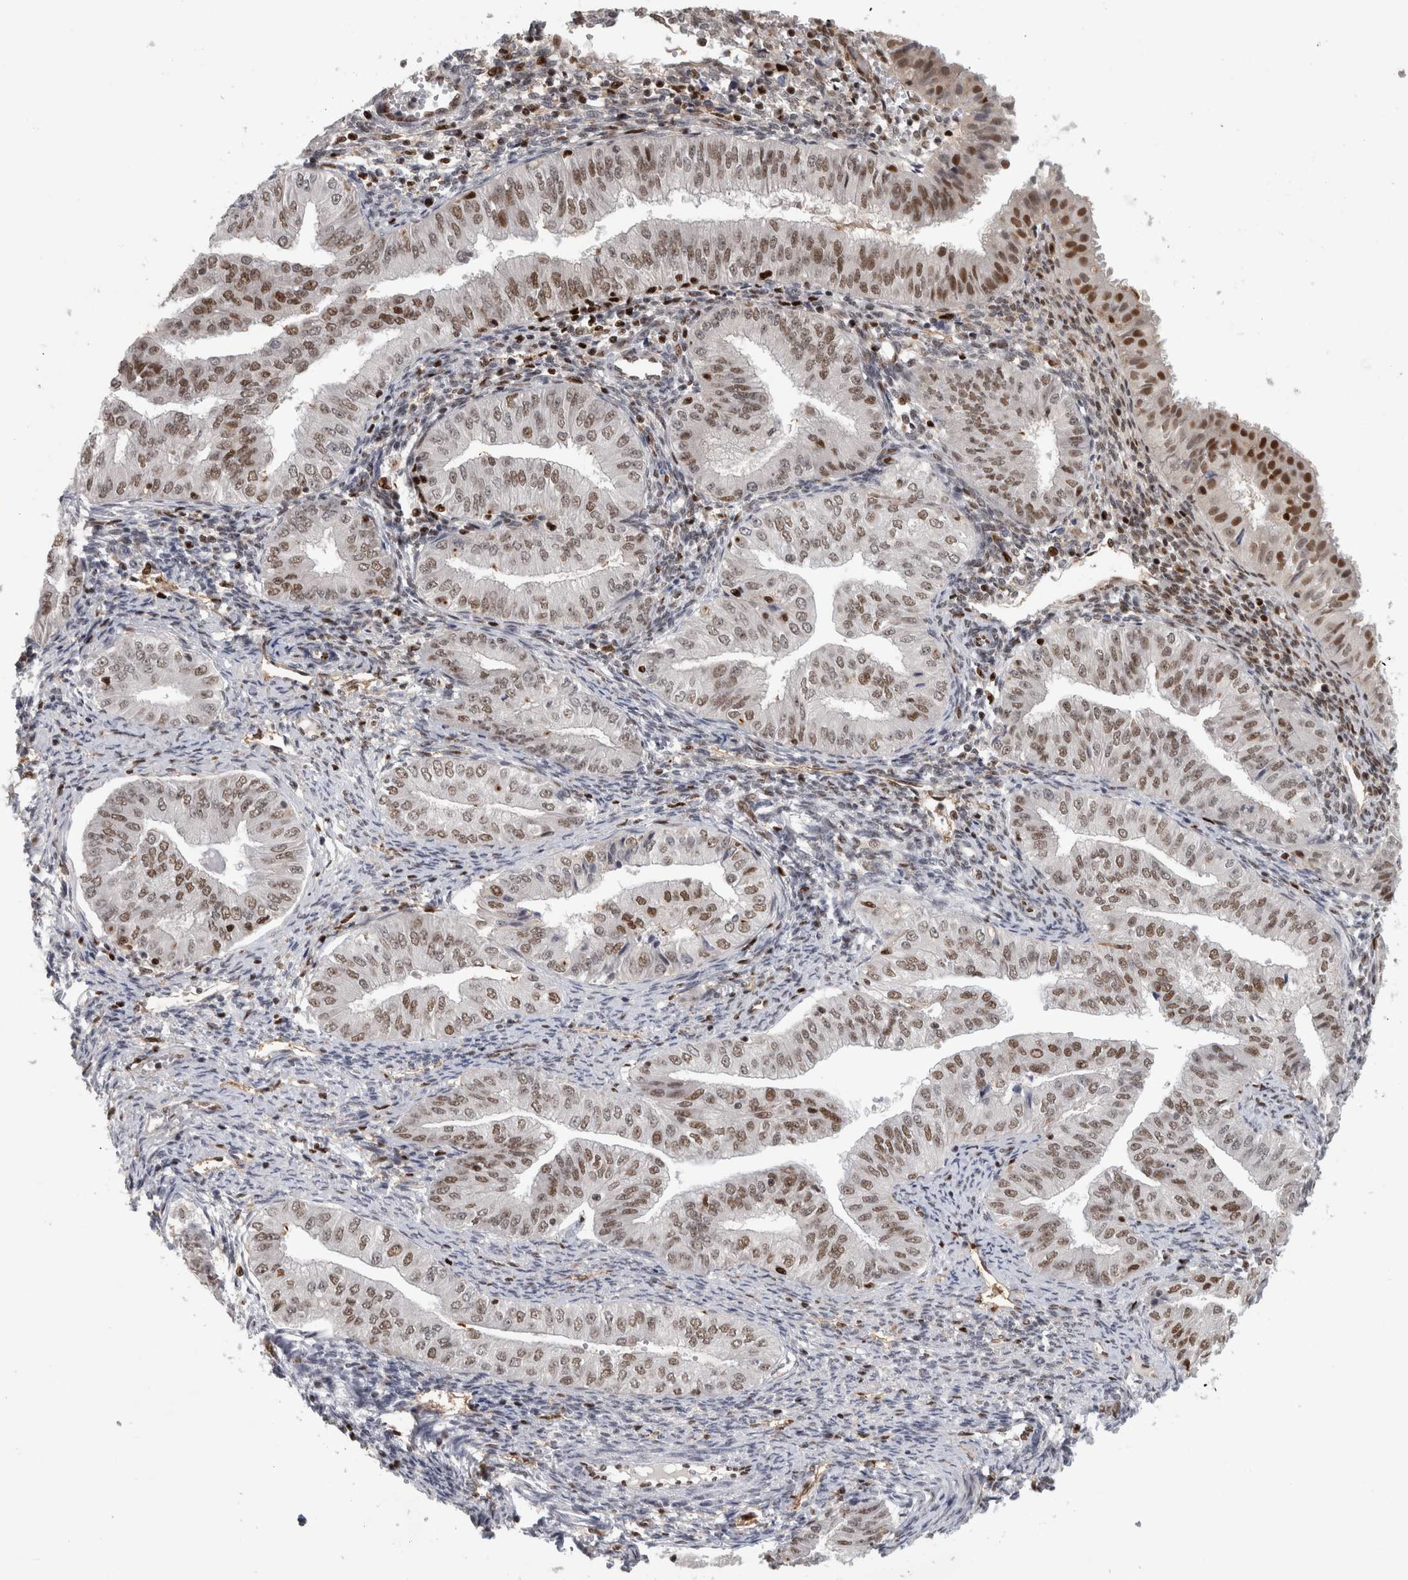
{"staining": {"intensity": "moderate", "quantity": "25%-75%", "location": "nuclear"}, "tissue": "endometrial cancer", "cell_type": "Tumor cells", "image_type": "cancer", "snomed": [{"axis": "morphology", "description": "Normal tissue, NOS"}, {"axis": "morphology", "description": "Adenocarcinoma, NOS"}, {"axis": "topography", "description": "Endometrium"}], "caption": "Endometrial cancer tissue exhibits moderate nuclear positivity in about 25%-75% of tumor cells", "gene": "SRARP", "patient": {"sex": "female", "age": 53}}